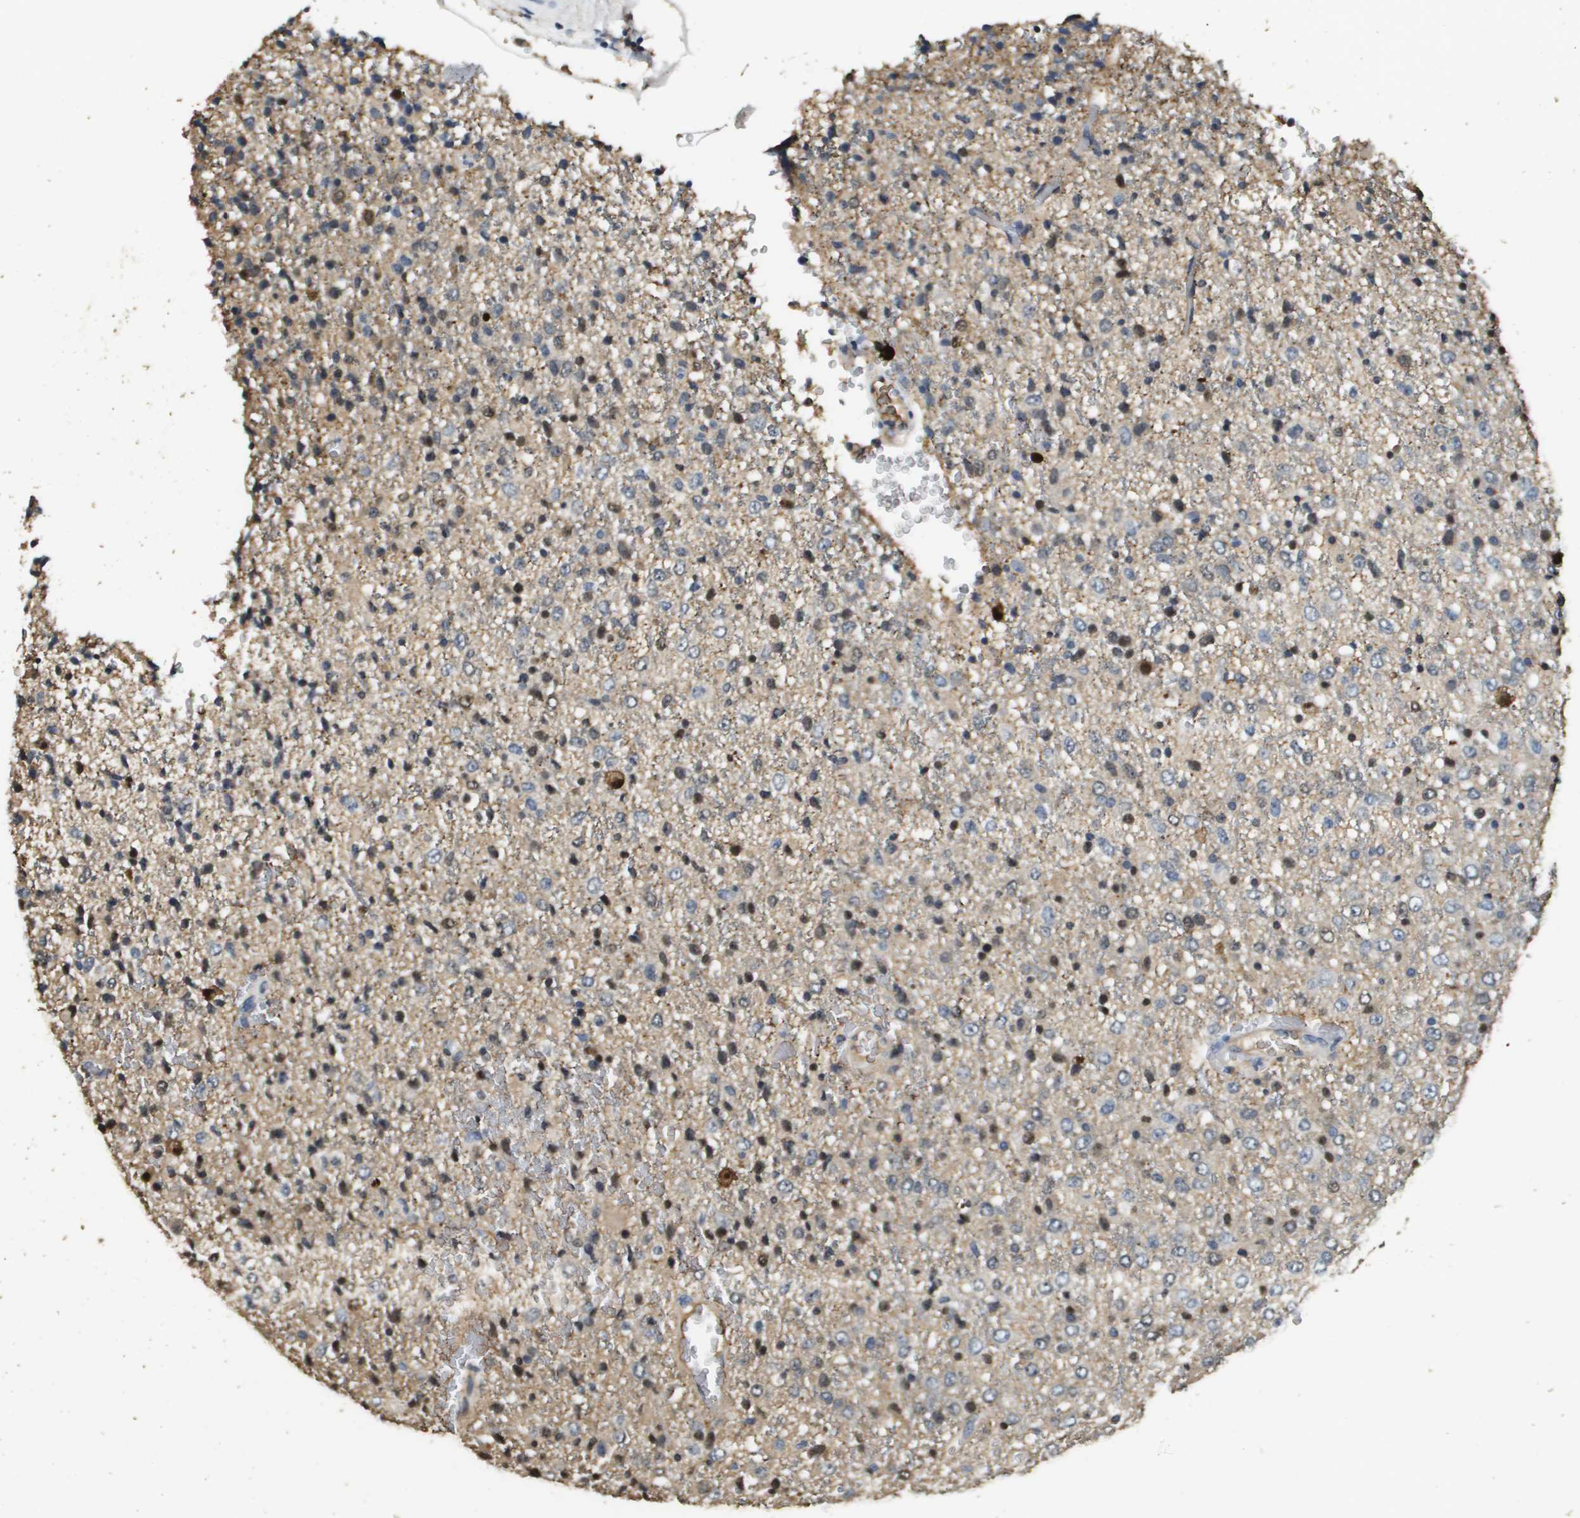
{"staining": {"intensity": "strong", "quantity": "<25%", "location": "cytoplasmic/membranous,nuclear"}, "tissue": "glioma", "cell_type": "Tumor cells", "image_type": "cancer", "snomed": [{"axis": "morphology", "description": "Glioma, malignant, High grade"}, {"axis": "topography", "description": "pancreas cauda"}], "caption": "Immunohistochemical staining of human glioma reveals strong cytoplasmic/membranous and nuclear protein positivity in approximately <25% of tumor cells.", "gene": "MT3", "patient": {"sex": "male", "age": 60}}